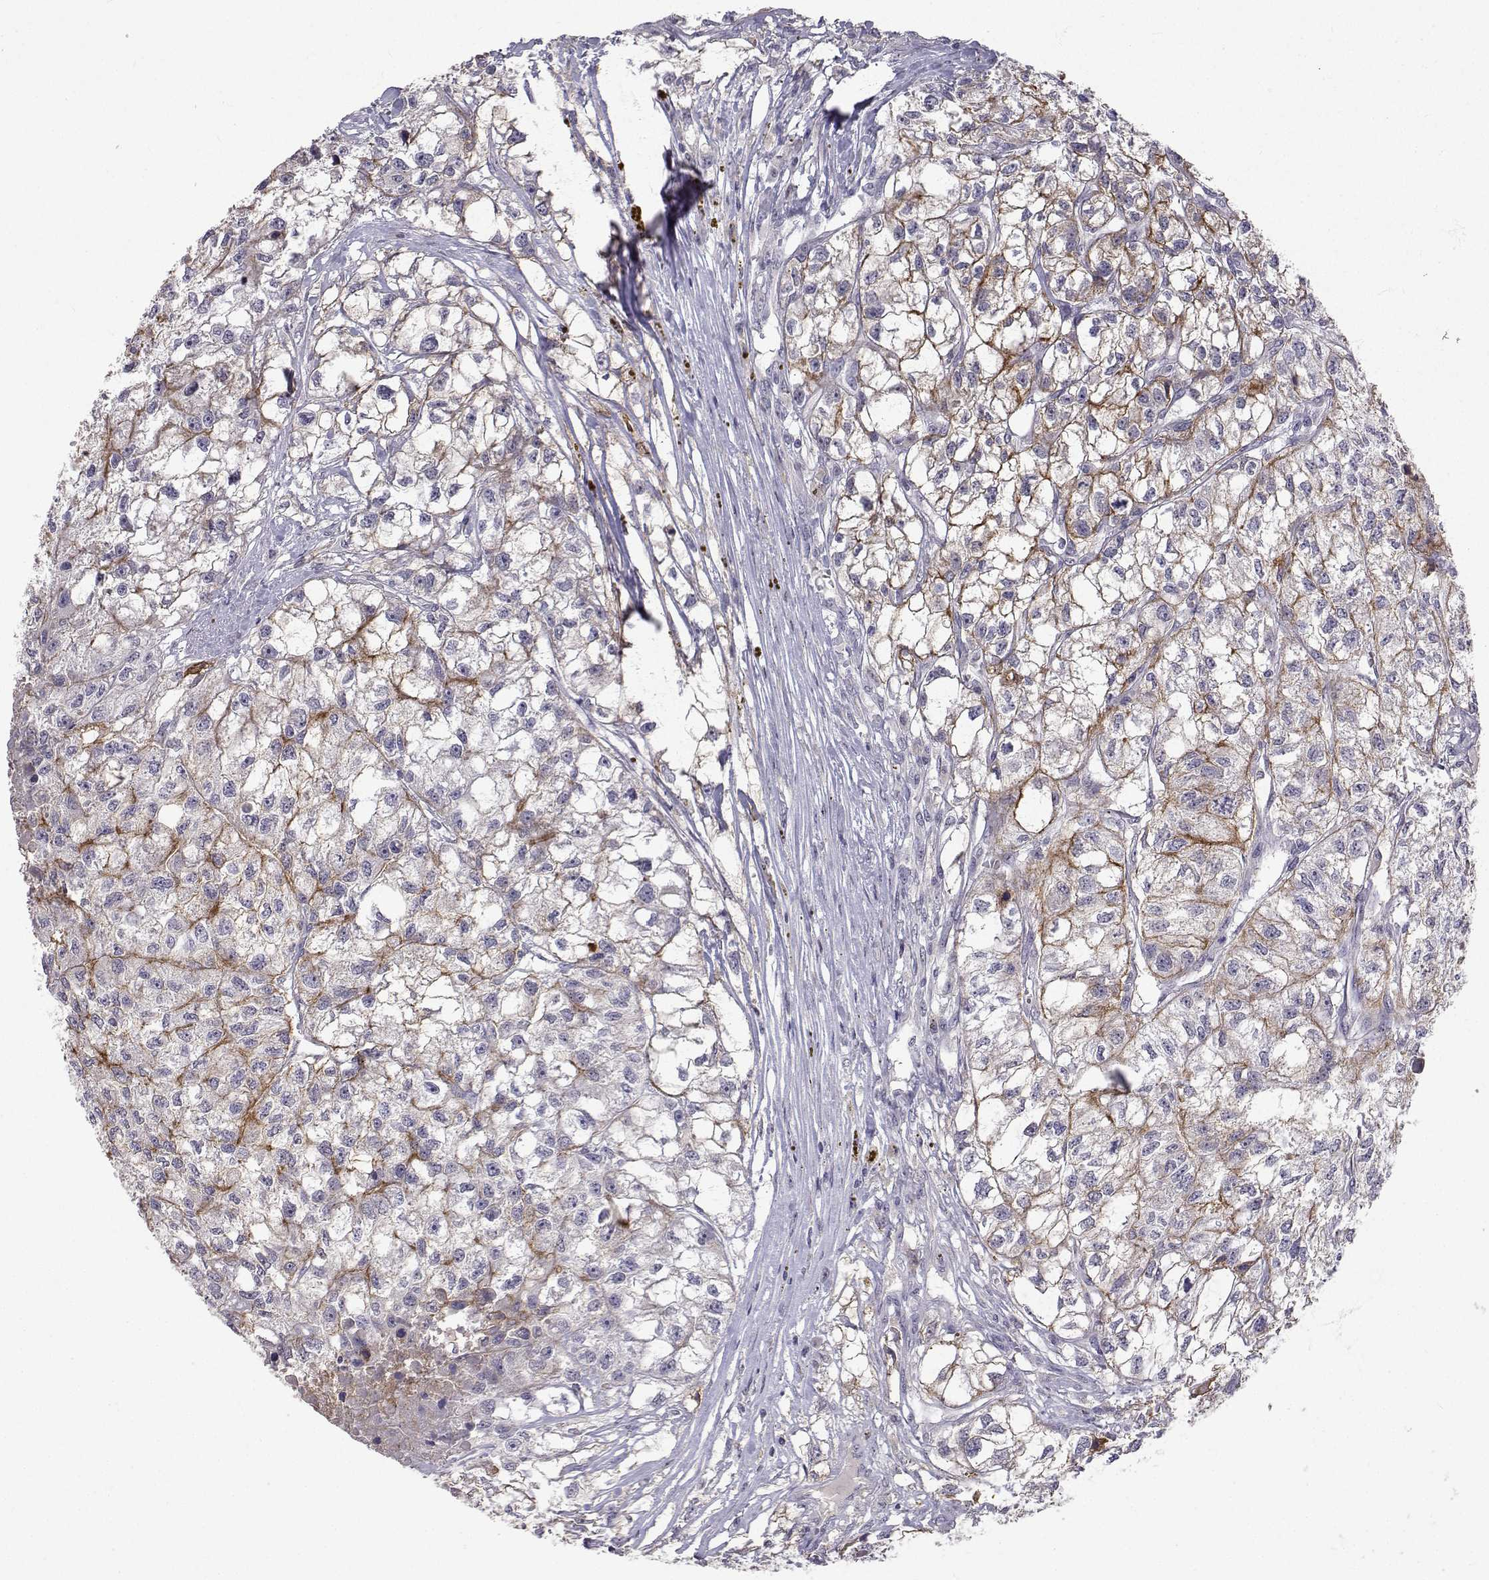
{"staining": {"intensity": "strong", "quantity": "<25%", "location": "cytoplasmic/membranous"}, "tissue": "renal cancer", "cell_type": "Tumor cells", "image_type": "cancer", "snomed": [{"axis": "morphology", "description": "Adenocarcinoma, NOS"}, {"axis": "topography", "description": "Kidney"}], "caption": "A brown stain shows strong cytoplasmic/membranous staining of a protein in renal adenocarcinoma tumor cells.", "gene": "SLC6A3", "patient": {"sex": "male", "age": 56}}